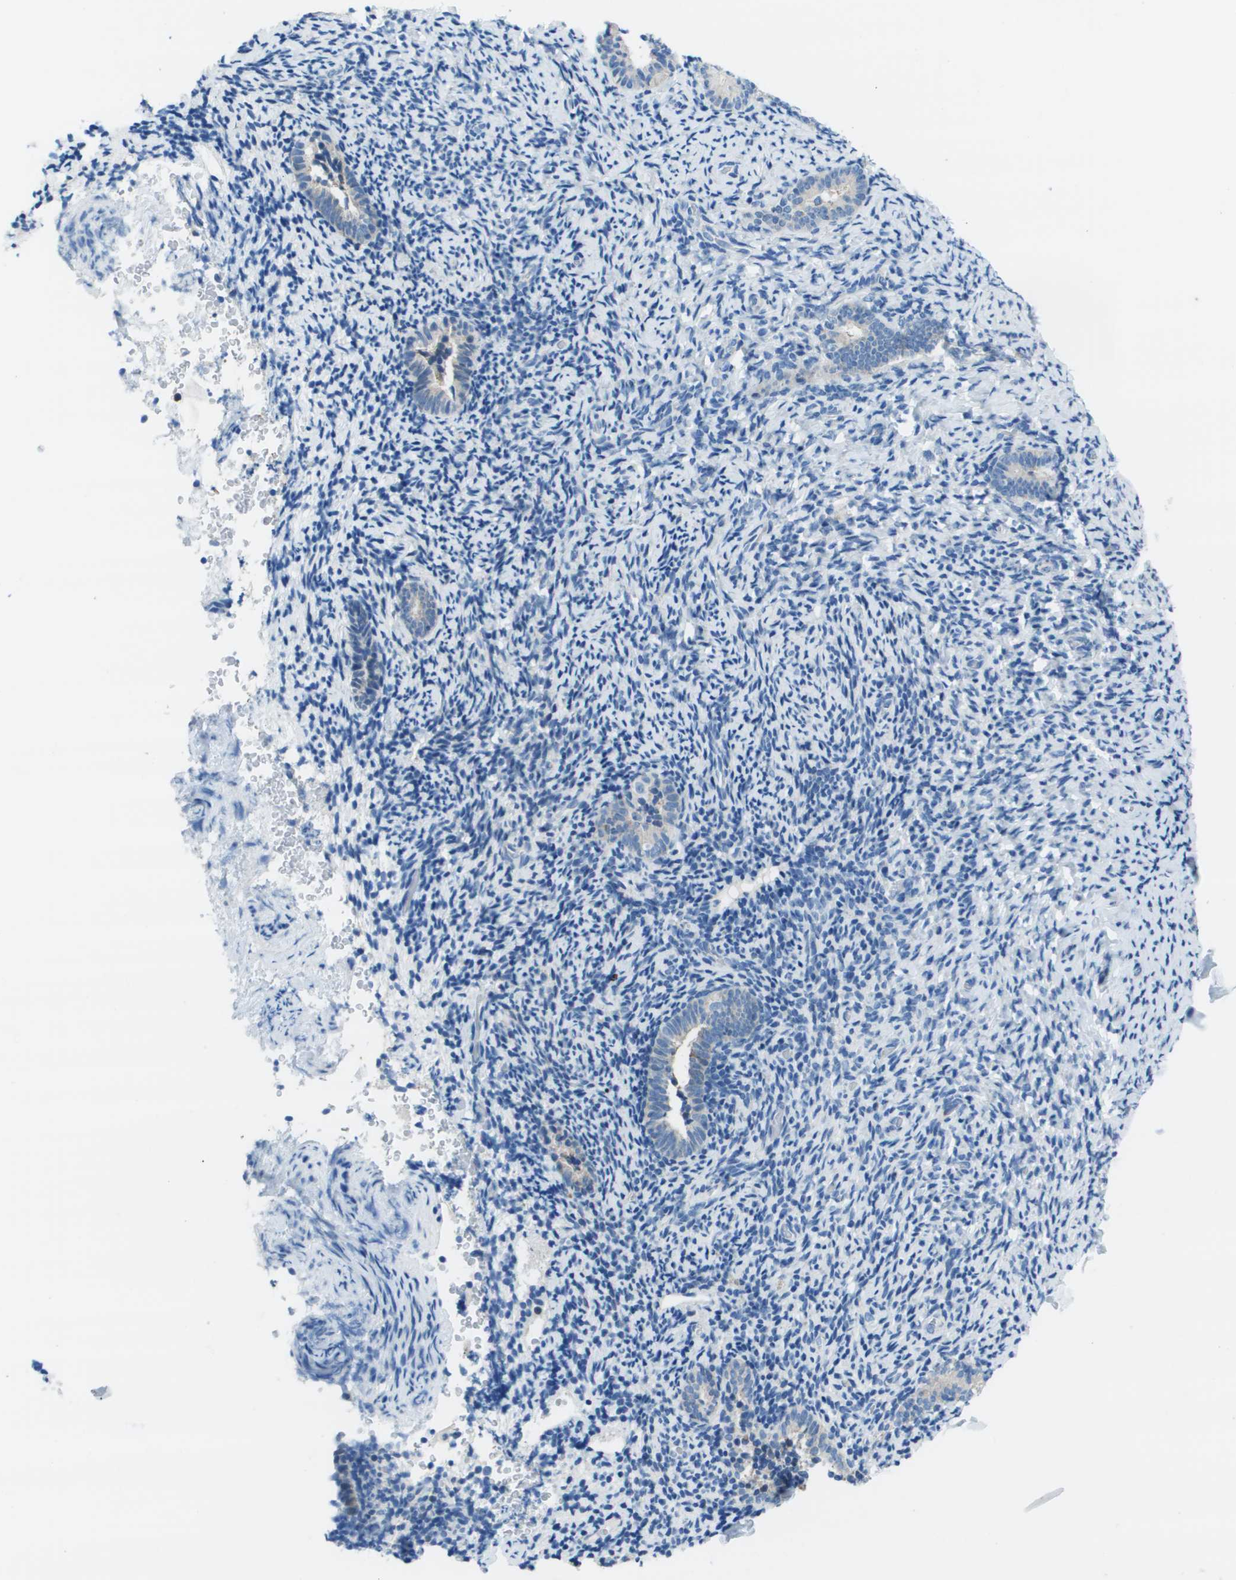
{"staining": {"intensity": "negative", "quantity": "none", "location": "none"}, "tissue": "endometrium", "cell_type": "Cells in endometrial stroma", "image_type": "normal", "snomed": [{"axis": "morphology", "description": "Normal tissue, NOS"}, {"axis": "topography", "description": "Endometrium"}], "caption": "High power microscopy image of an immunohistochemistry (IHC) photomicrograph of unremarkable endometrium, revealing no significant staining in cells in endometrial stroma.", "gene": "STIP1", "patient": {"sex": "female", "age": 51}}